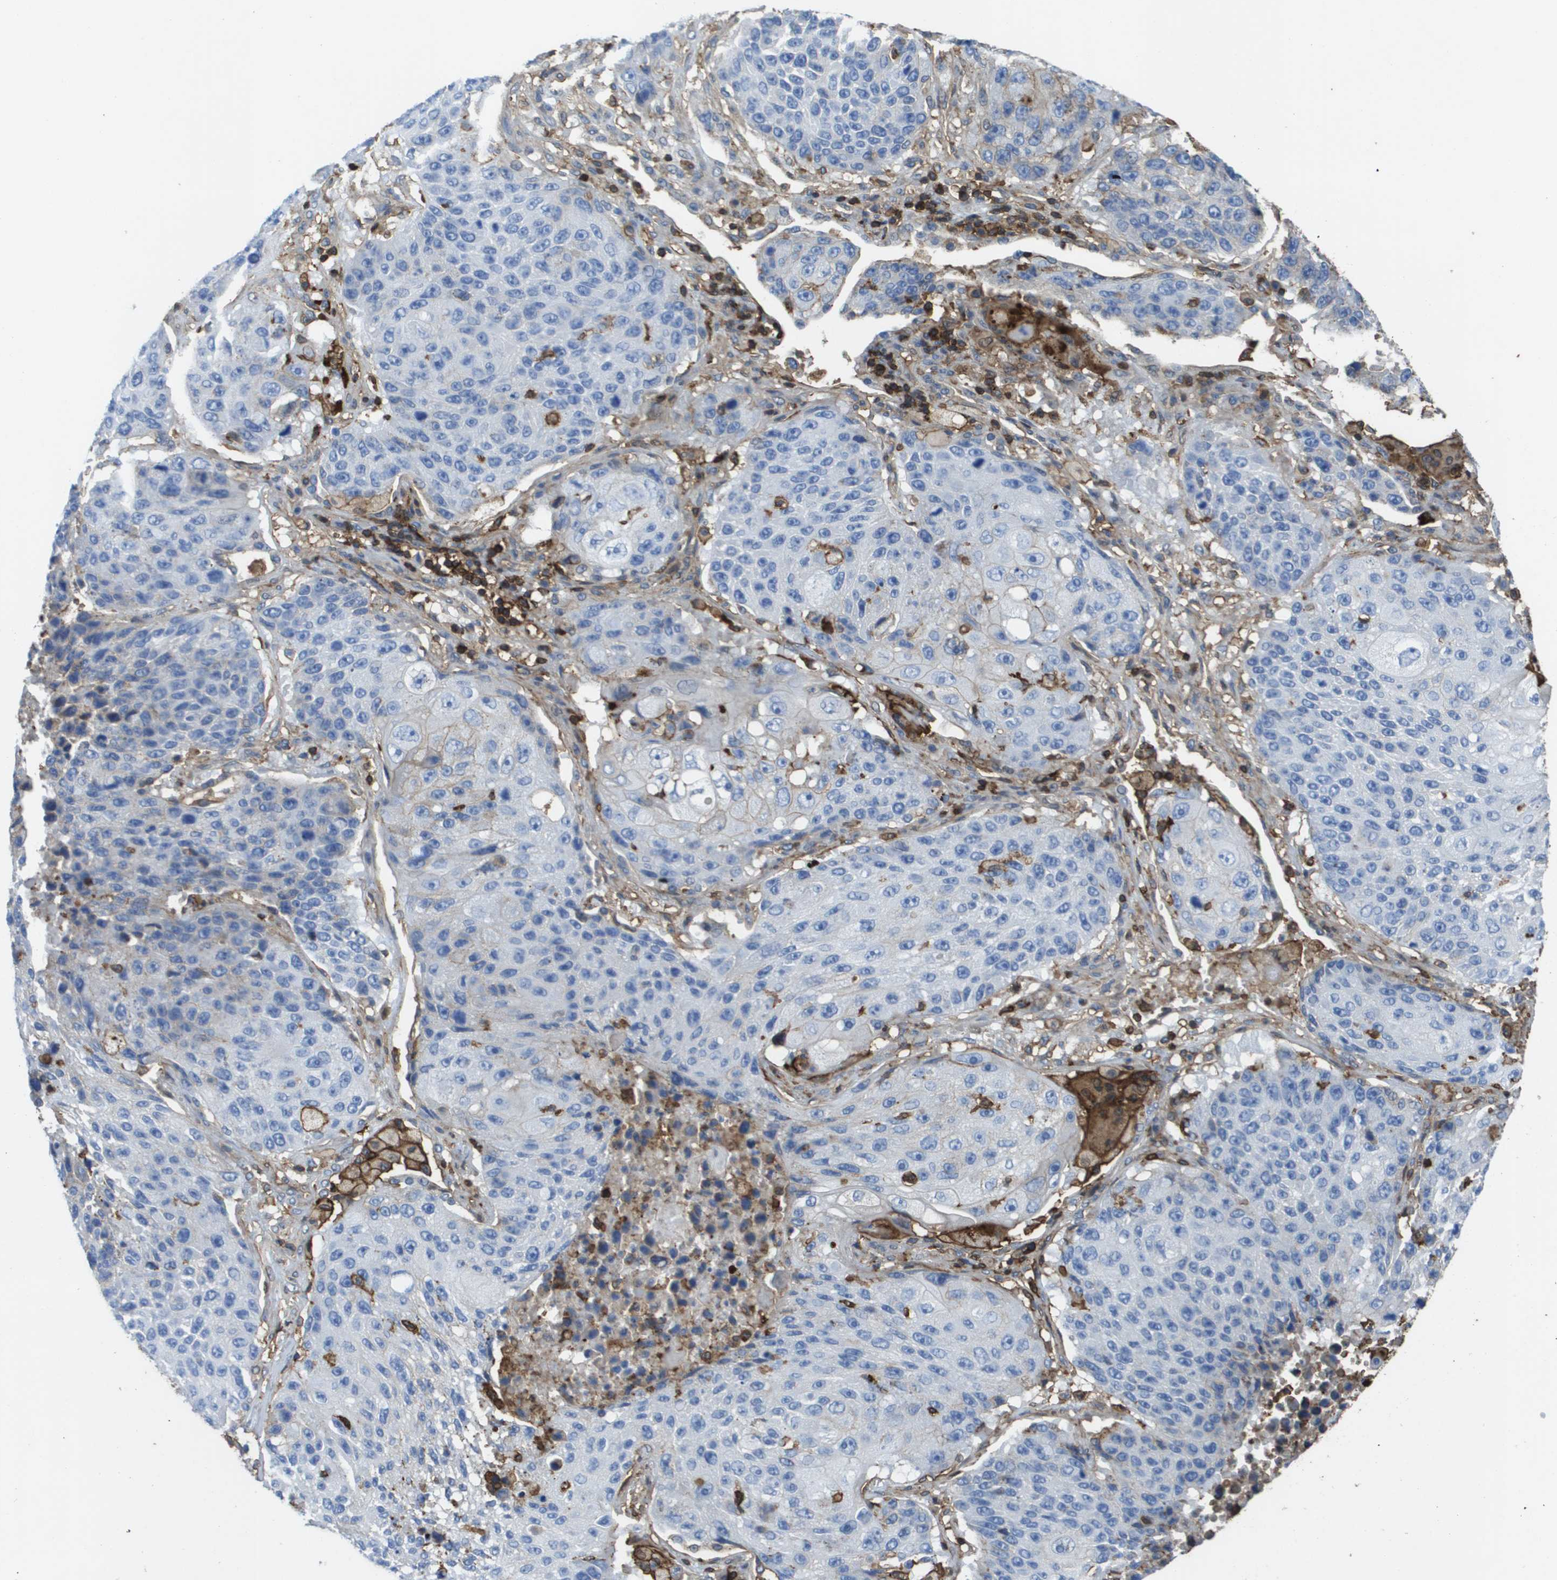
{"staining": {"intensity": "negative", "quantity": "none", "location": "none"}, "tissue": "lung cancer", "cell_type": "Tumor cells", "image_type": "cancer", "snomed": [{"axis": "morphology", "description": "Squamous cell carcinoma, NOS"}, {"axis": "topography", "description": "Lung"}], "caption": "IHC histopathology image of human lung cancer (squamous cell carcinoma) stained for a protein (brown), which shows no positivity in tumor cells.", "gene": "PASK", "patient": {"sex": "male", "age": 61}}